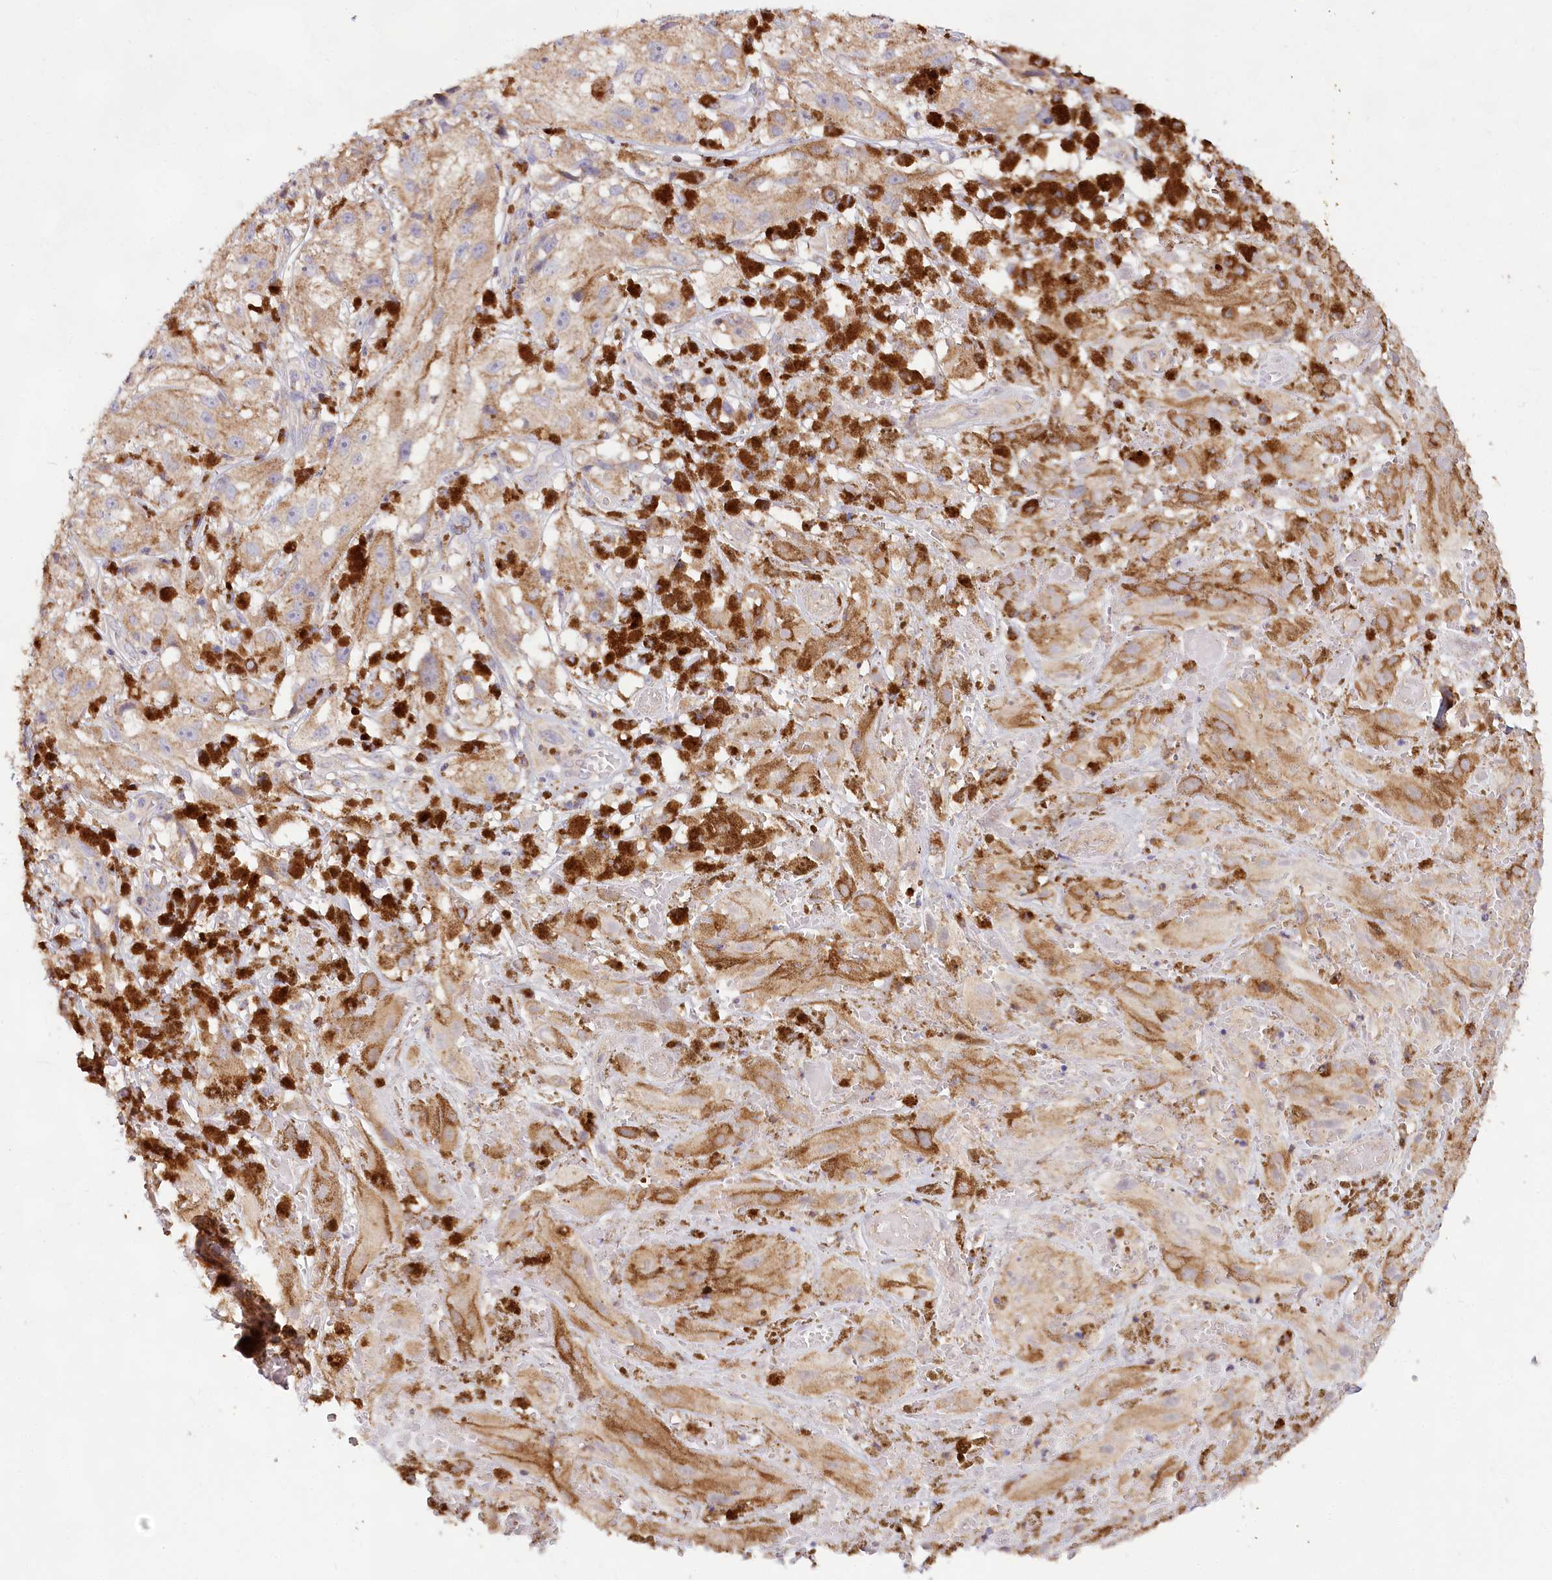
{"staining": {"intensity": "moderate", "quantity": ">75%", "location": "cytoplasmic/membranous"}, "tissue": "melanoma", "cell_type": "Tumor cells", "image_type": "cancer", "snomed": [{"axis": "morphology", "description": "Malignant melanoma, NOS"}, {"axis": "topography", "description": "Skin"}], "caption": "The immunohistochemical stain shows moderate cytoplasmic/membranous expression in tumor cells of melanoma tissue.", "gene": "TASOR2", "patient": {"sex": "male", "age": 88}}